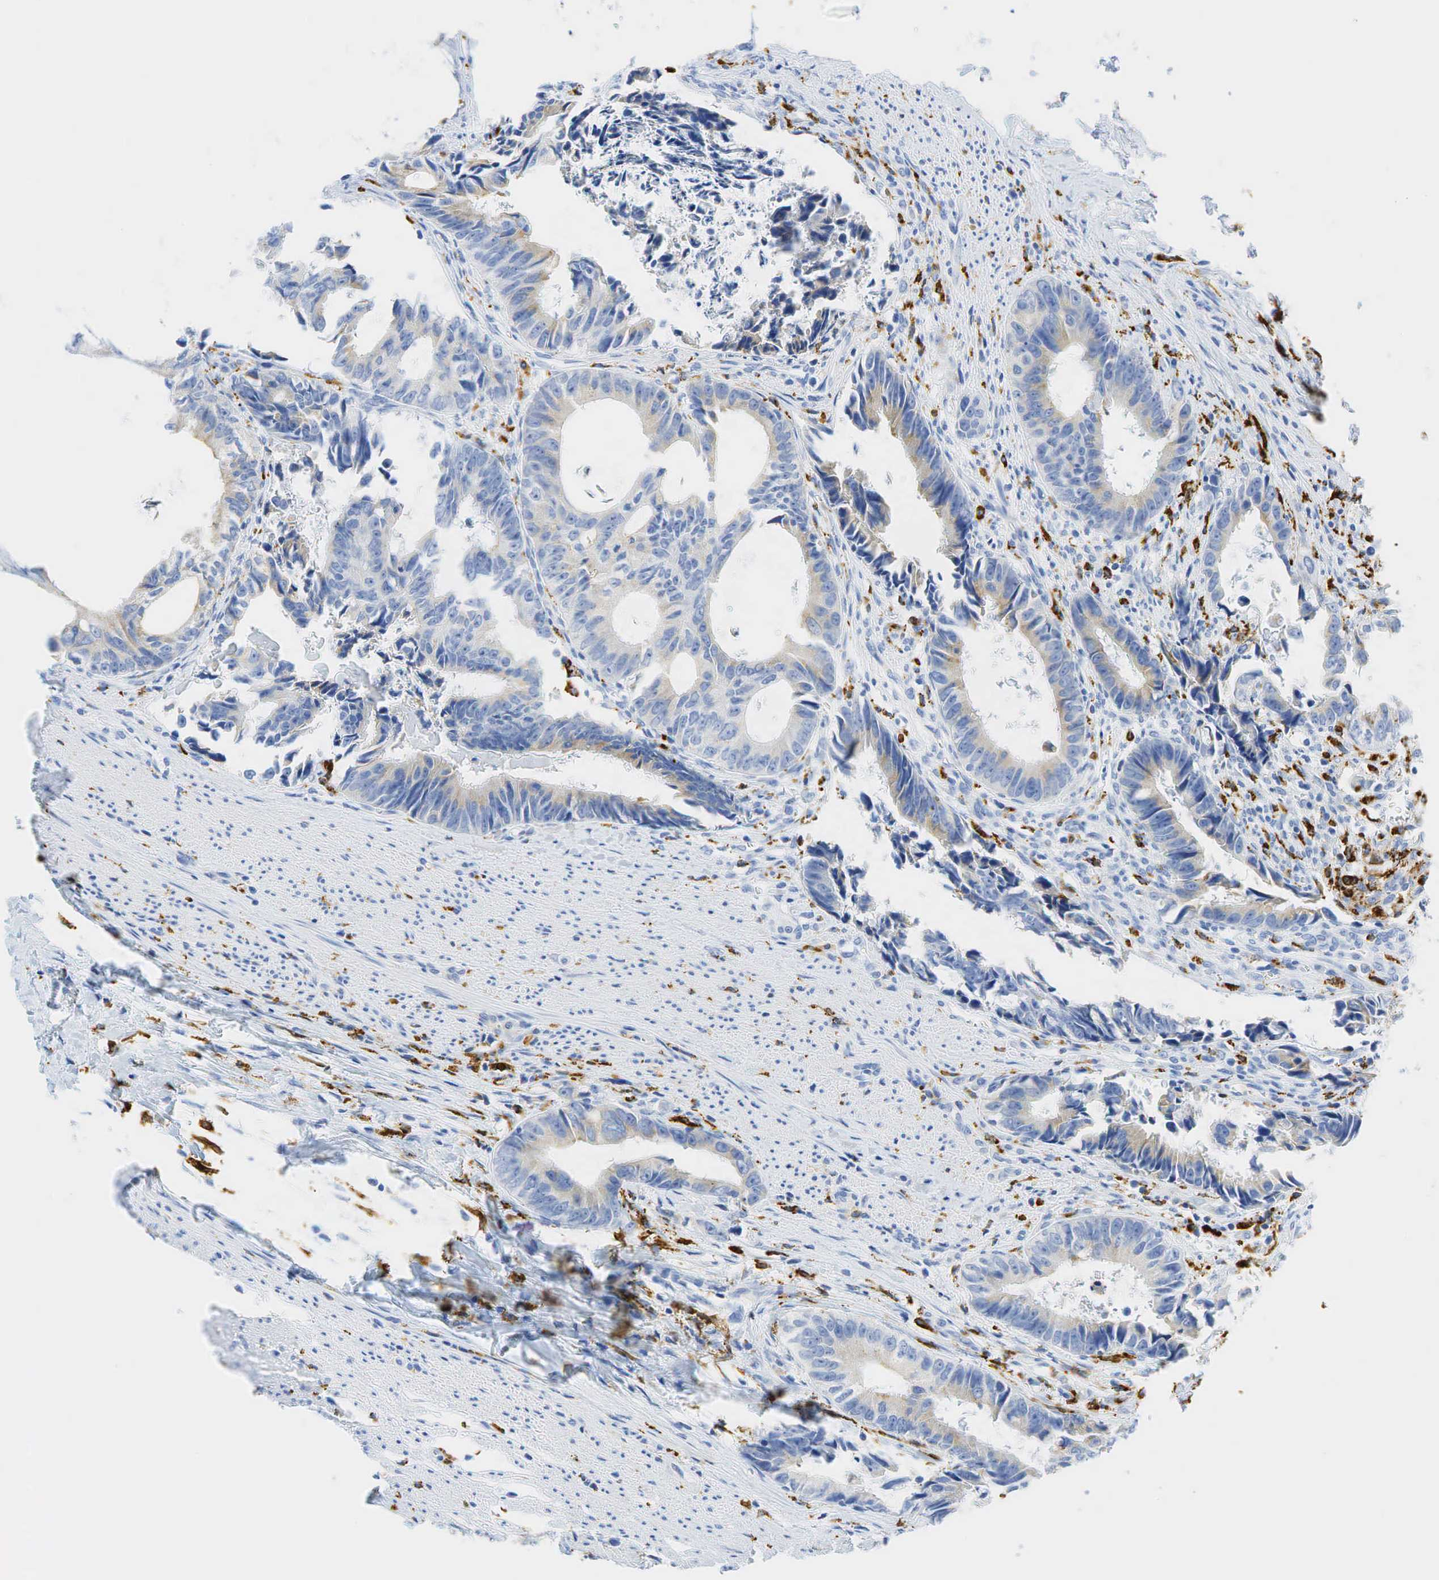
{"staining": {"intensity": "negative", "quantity": "none", "location": "none"}, "tissue": "colorectal cancer", "cell_type": "Tumor cells", "image_type": "cancer", "snomed": [{"axis": "morphology", "description": "Adenocarcinoma, NOS"}, {"axis": "topography", "description": "Rectum"}], "caption": "The histopathology image displays no significant positivity in tumor cells of adenocarcinoma (colorectal). (Brightfield microscopy of DAB (3,3'-diaminobenzidine) immunohistochemistry at high magnification).", "gene": "CD68", "patient": {"sex": "female", "age": 98}}